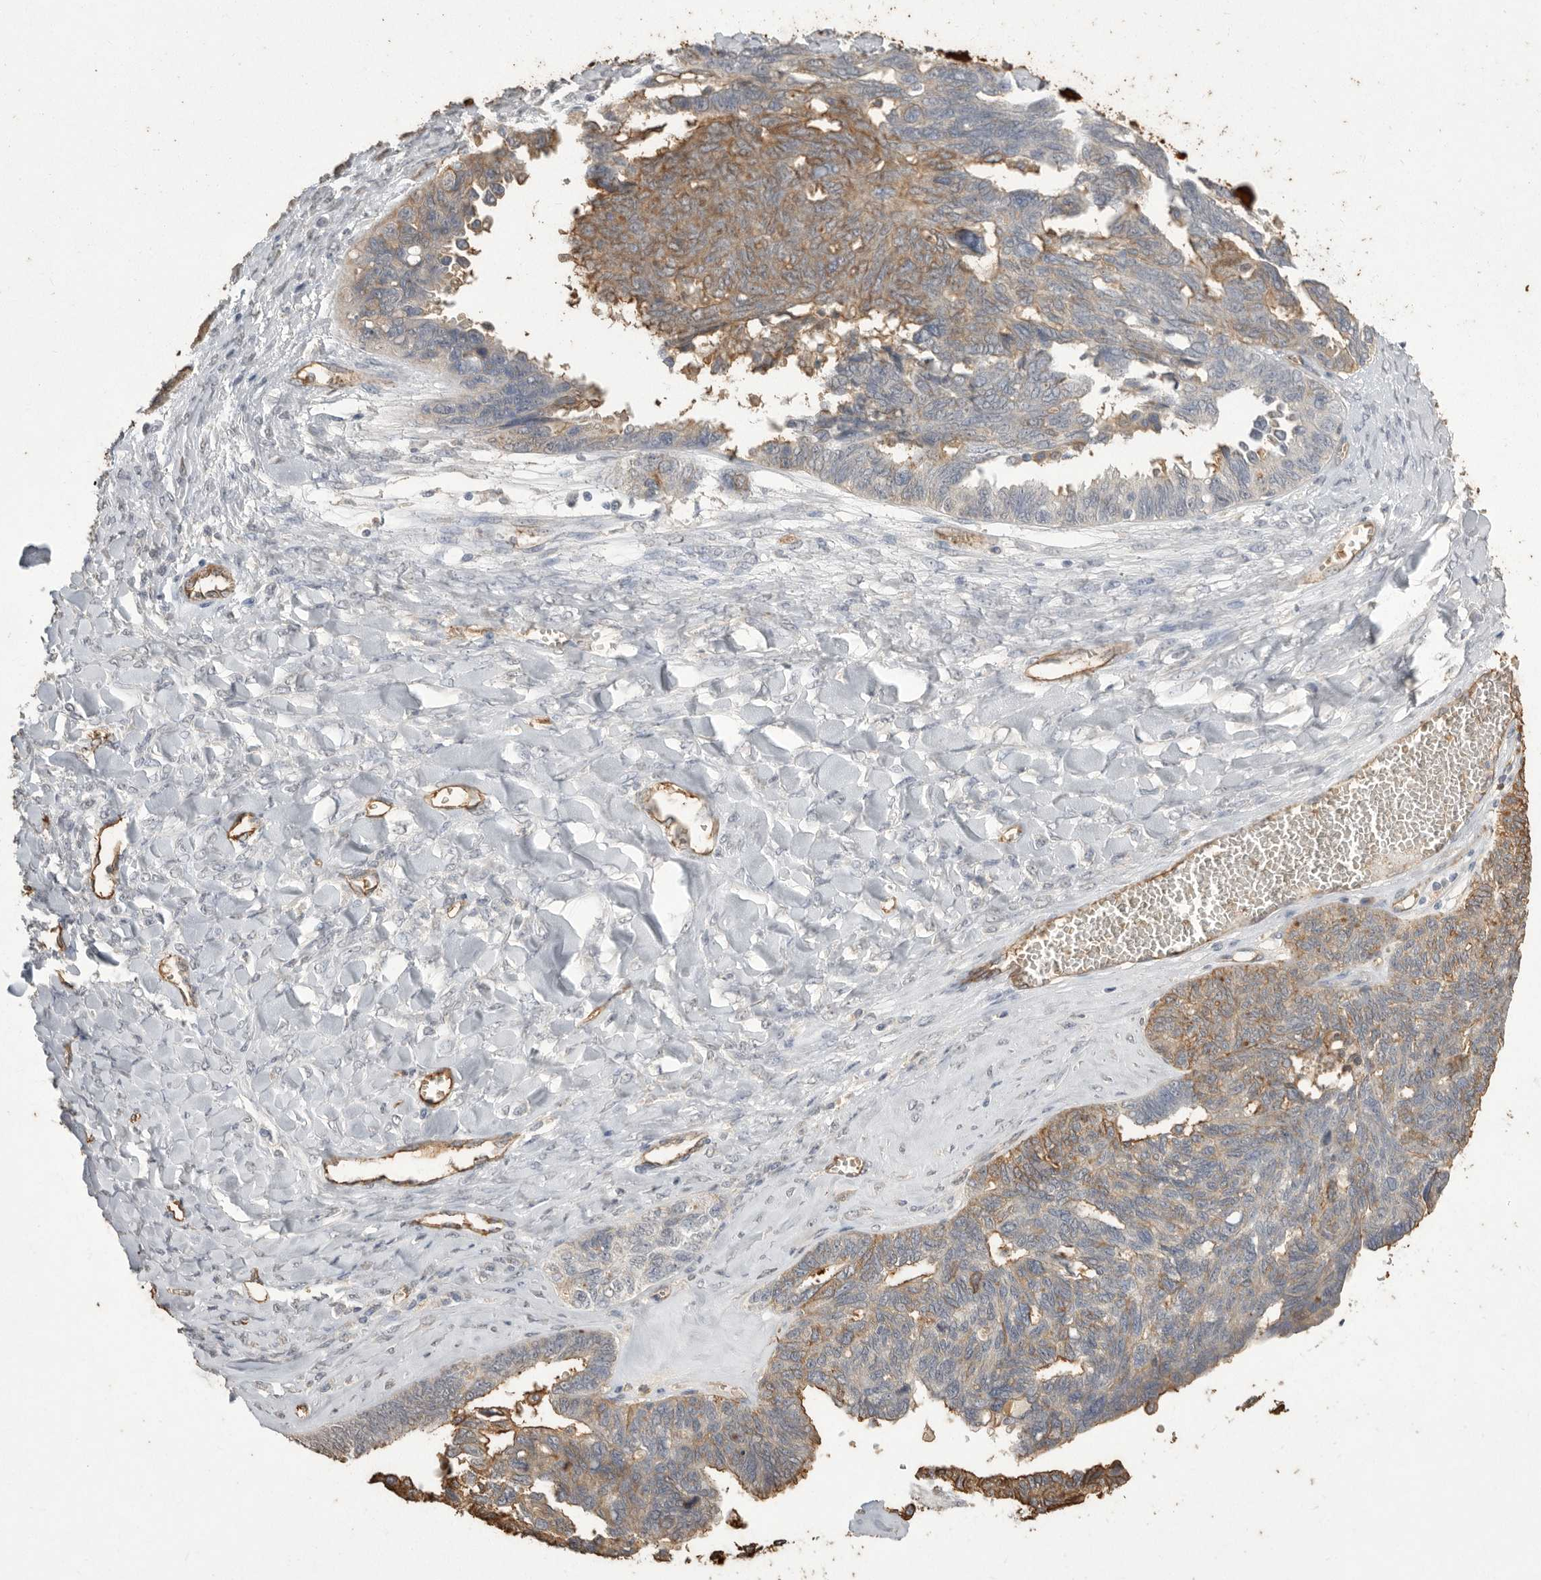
{"staining": {"intensity": "weak", "quantity": "25%-75%", "location": "cytoplasmic/membranous"}, "tissue": "ovarian cancer", "cell_type": "Tumor cells", "image_type": "cancer", "snomed": [{"axis": "morphology", "description": "Cystadenocarcinoma, serous, NOS"}, {"axis": "topography", "description": "Ovary"}], "caption": "A photomicrograph showing weak cytoplasmic/membranous staining in approximately 25%-75% of tumor cells in ovarian serous cystadenocarcinoma, as visualized by brown immunohistochemical staining.", "gene": "IL27", "patient": {"sex": "female", "age": 79}}